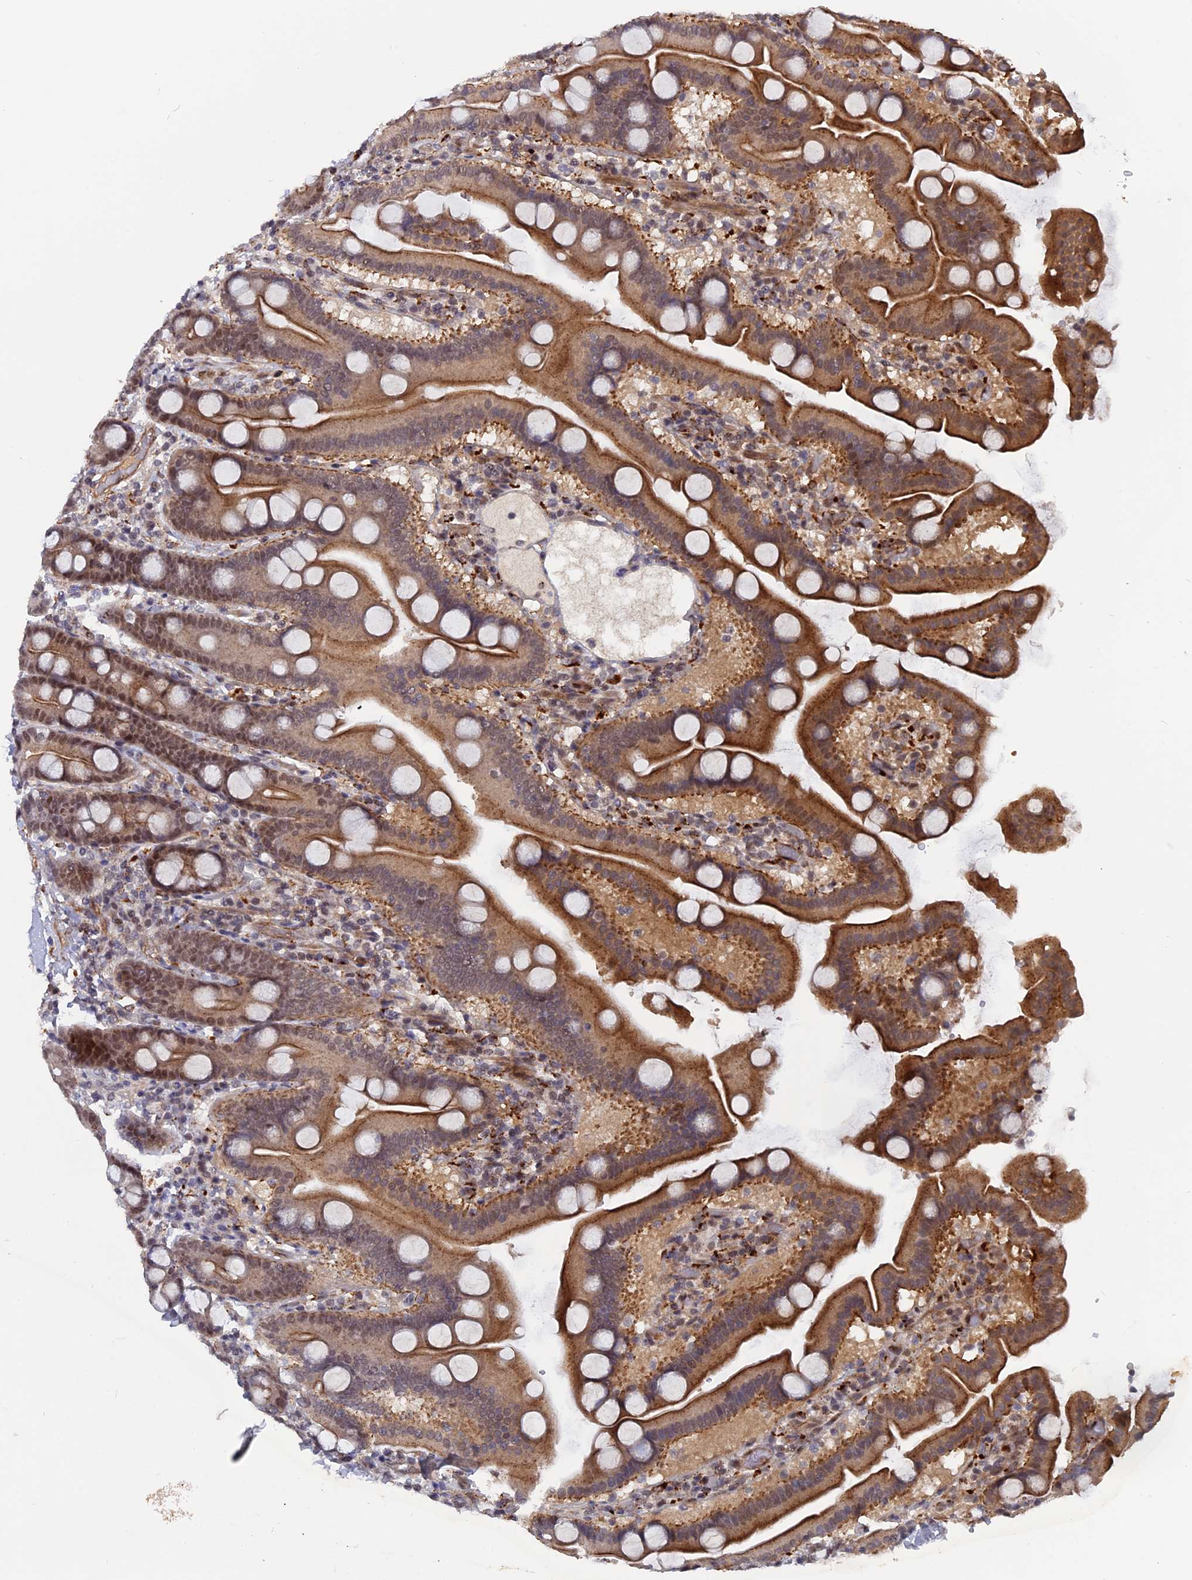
{"staining": {"intensity": "moderate", "quantity": ">75%", "location": "cytoplasmic/membranous,nuclear"}, "tissue": "duodenum", "cell_type": "Glandular cells", "image_type": "normal", "snomed": [{"axis": "morphology", "description": "Normal tissue, NOS"}, {"axis": "topography", "description": "Duodenum"}], "caption": "Moderate cytoplasmic/membranous,nuclear positivity is appreciated in approximately >75% of glandular cells in unremarkable duodenum.", "gene": "NOSIP", "patient": {"sex": "male", "age": 55}}